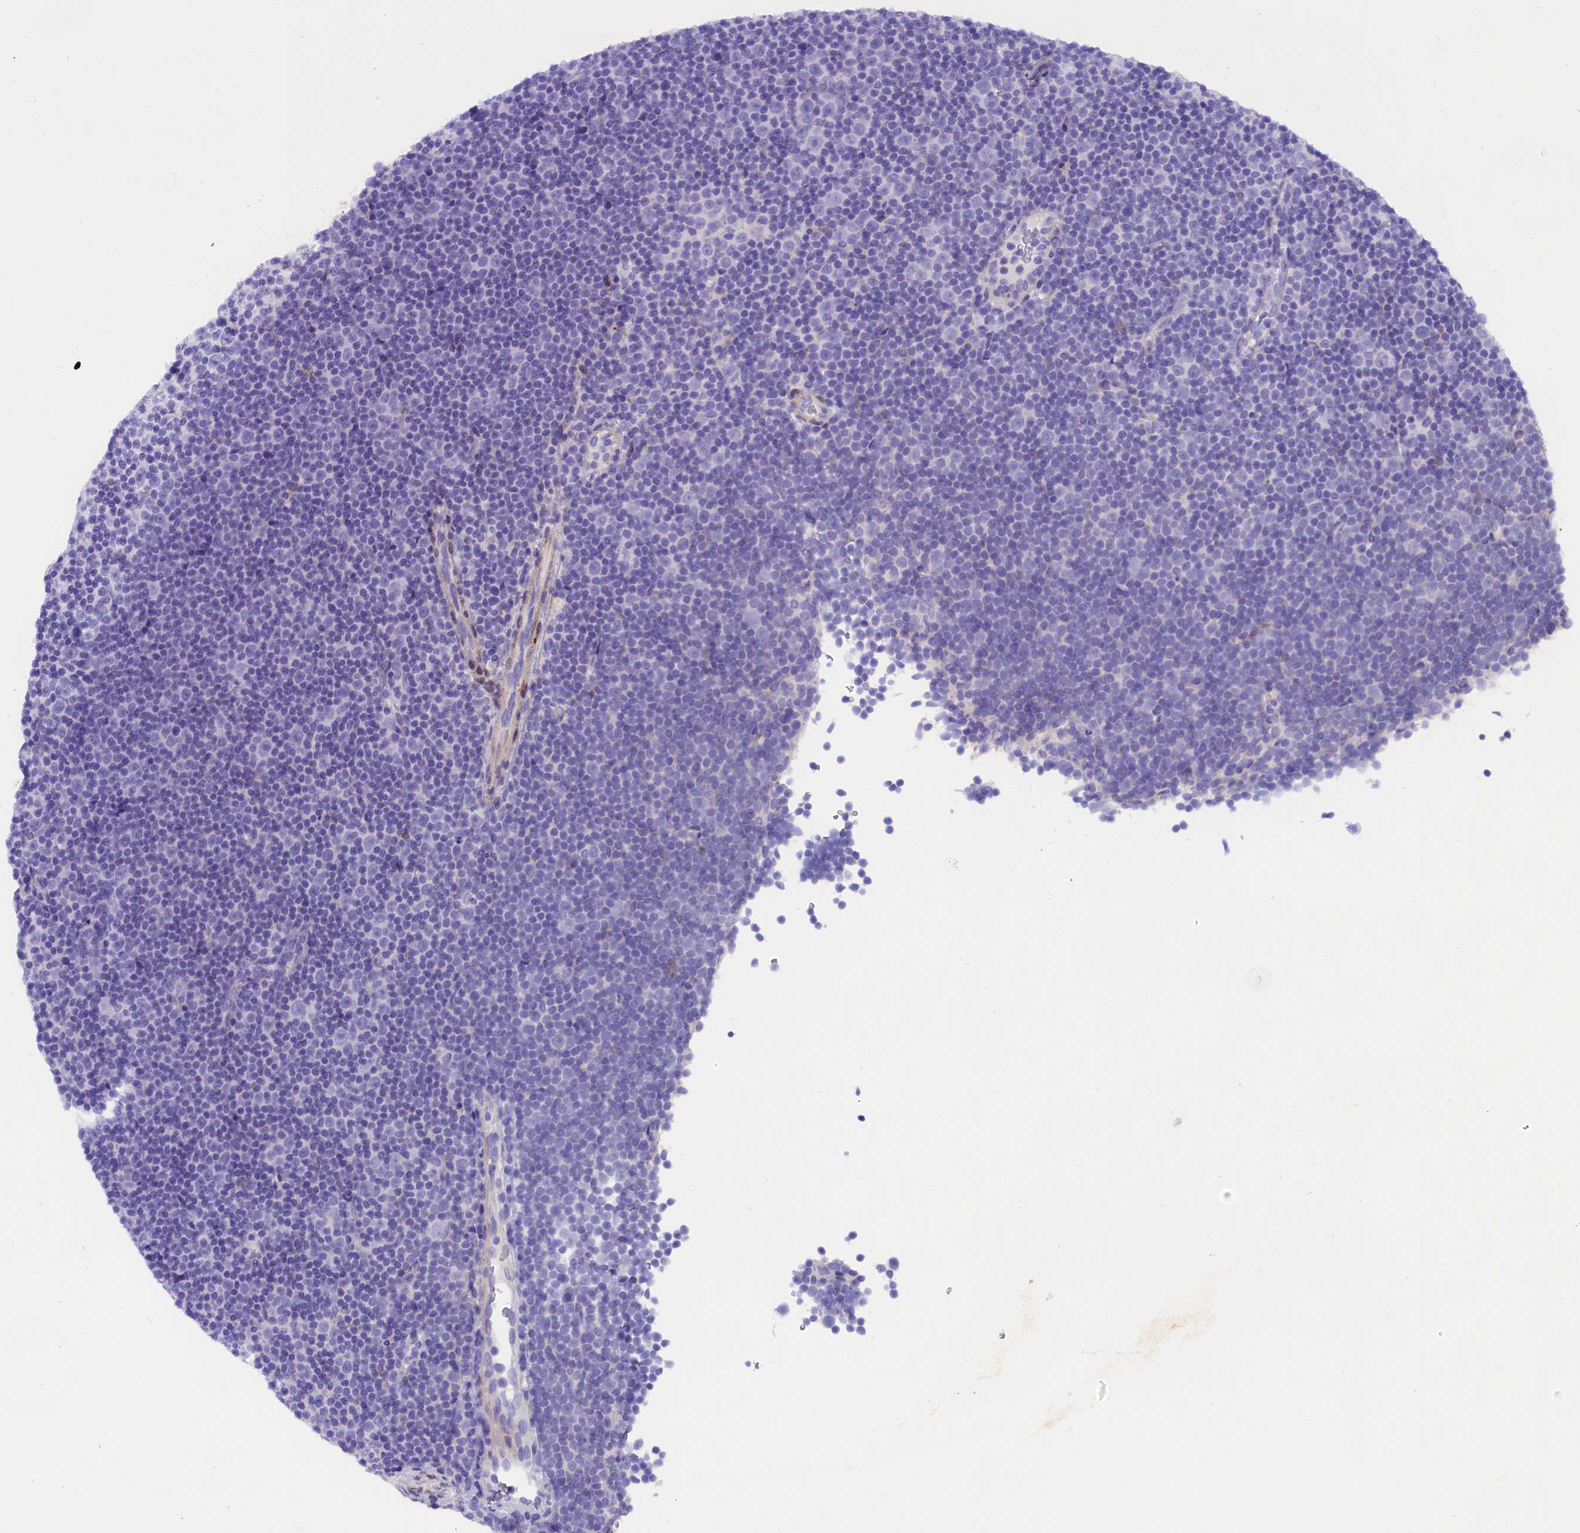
{"staining": {"intensity": "negative", "quantity": "none", "location": "none"}, "tissue": "lymphoma", "cell_type": "Tumor cells", "image_type": "cancer", "snomed": [{"axis": "morphology", "description": "Malignant lymphoma, non-Hodgkin's type, Low grade"}, {"axis": "topography", "description": "Lymph node"}], "caption": "Immunohistochemistry of low-grade malignant lymphoma, non-Hodgkin's type demonstrates no staining in tumor cells.", "gene": "SOD3", "patient": {"sex": "female", "age": 67}}